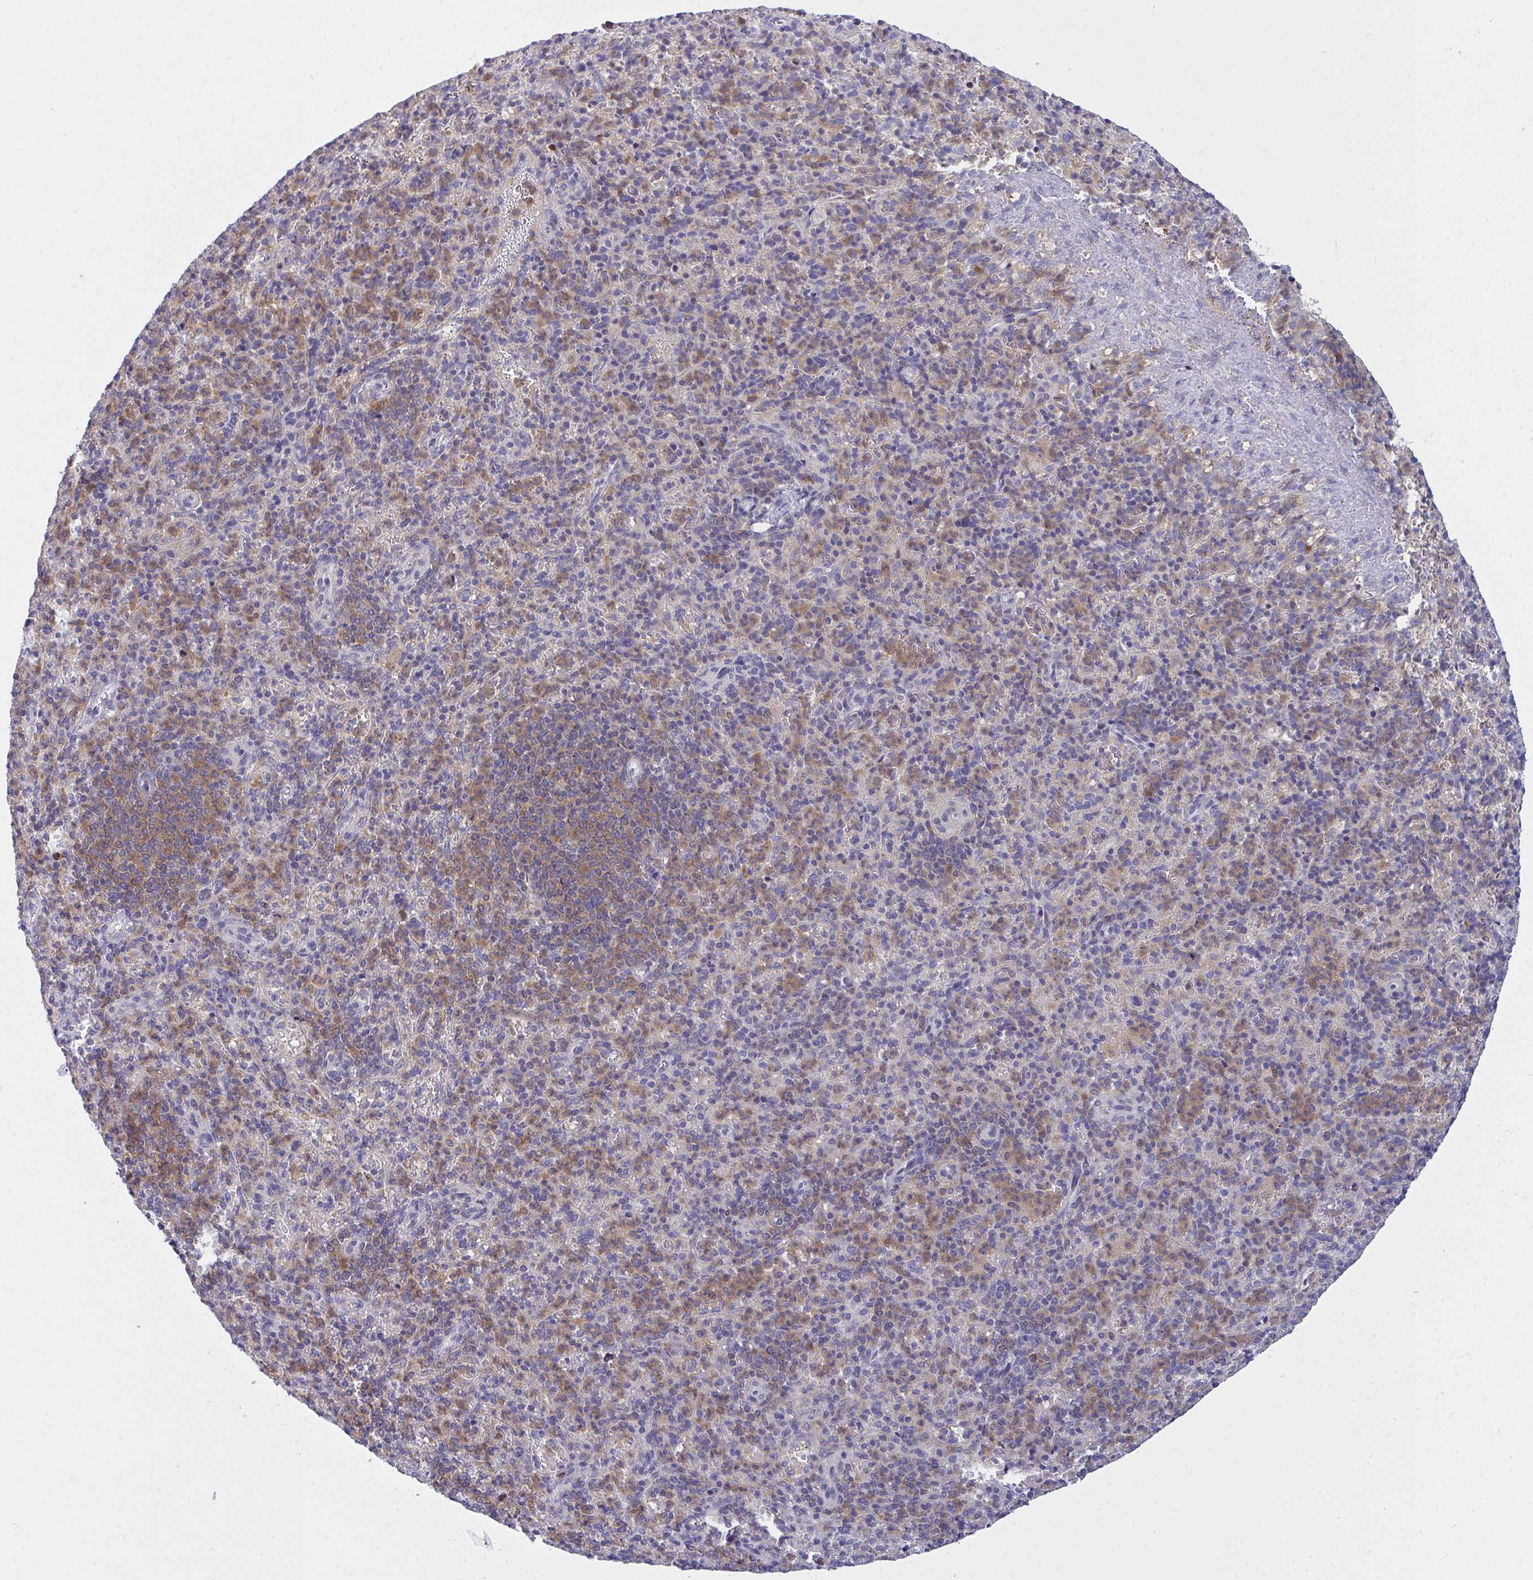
{"staining": {"intensity": "moderate", "quantity": "<25%", "location": "cytoplasmic/membranous"}, "tissue": "spleen", "cell_type": "Cells in red pulp", "image_type": "normal", "snomed": [{"axis": "morphology", "description": "Normal tissue, NOS"}, {"axis": "topography", "description": "Spleen"}], "caption": "An immunohistochemistry (IHC) histopathology image of benign tissue is shown. Protein staining in brown highlights moderate cytoplasmic/membranous positivity in spleen within cells in red pulp.", "gene": "SLC30A6", "patient": {"sex": "female", "age": 74}}